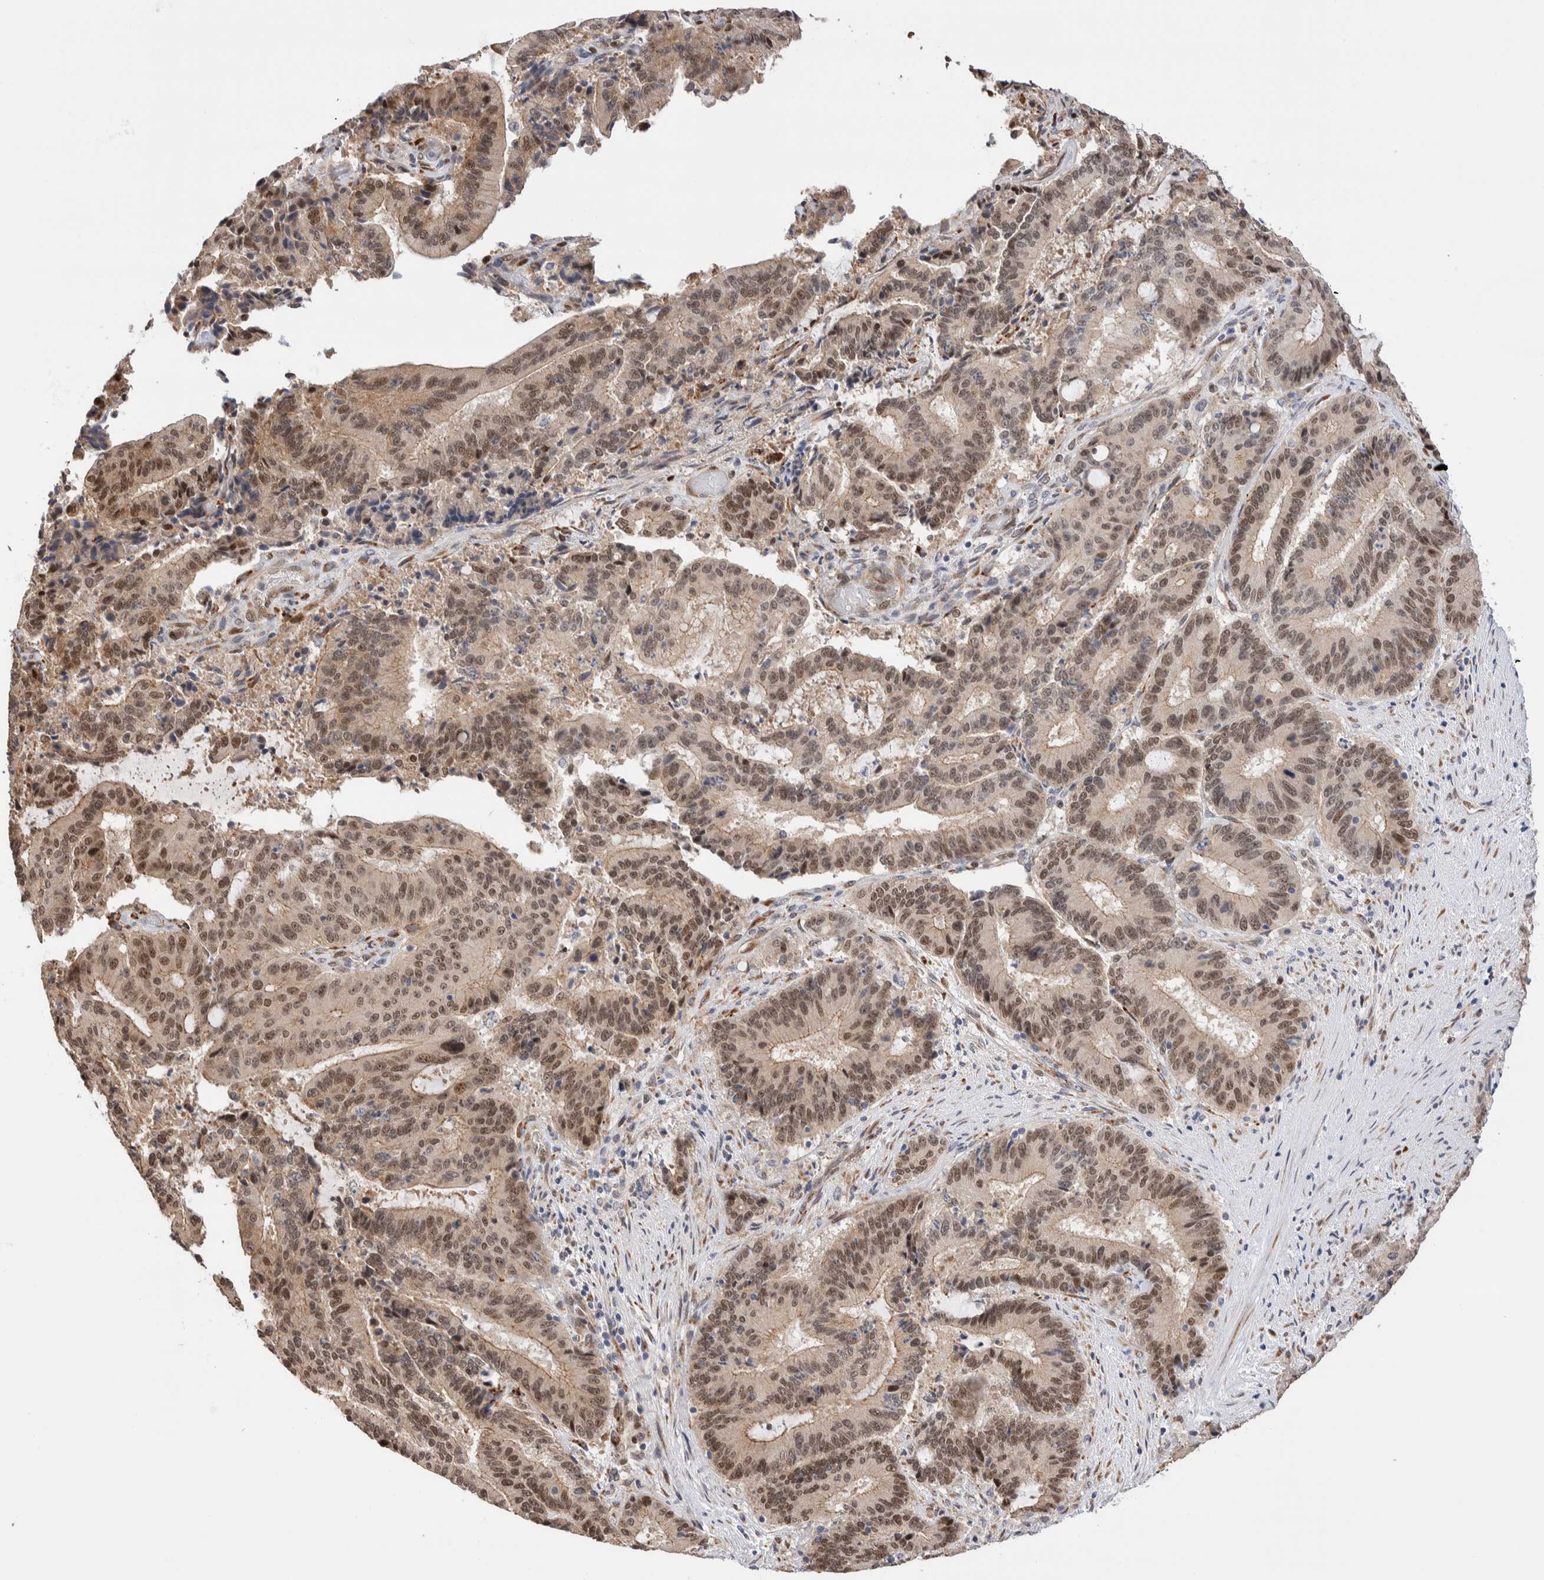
{"staining": {"intensity": "weak", "quantity": ">75%", "location": "cytoplasmic/membranous"}, "tissue": "liver cancer", "cell_type": "Tumor cells", "image_type": "cancer", "snomed": [{"axis": "morphology", "description": "Normal tissue, NOS"}, {"axis": "morphology", "description": "Cholangiocarcinoma"}, {"axis": "topography", "description": "Liver"}, {"axis": "topography", "description": "Peripheral nerve tissue"}], "caption": "Protein staining of liver cancer tissue exhibits weak cytoplasmic/membranous expression in approximately >75% of tumor cells. (DAB (3,3'-diaminobenzidine) IHC with brightfield microscopy, high magnification).", "gene": "NSMAF", "patient": {"sex": "female", "age": 73}}